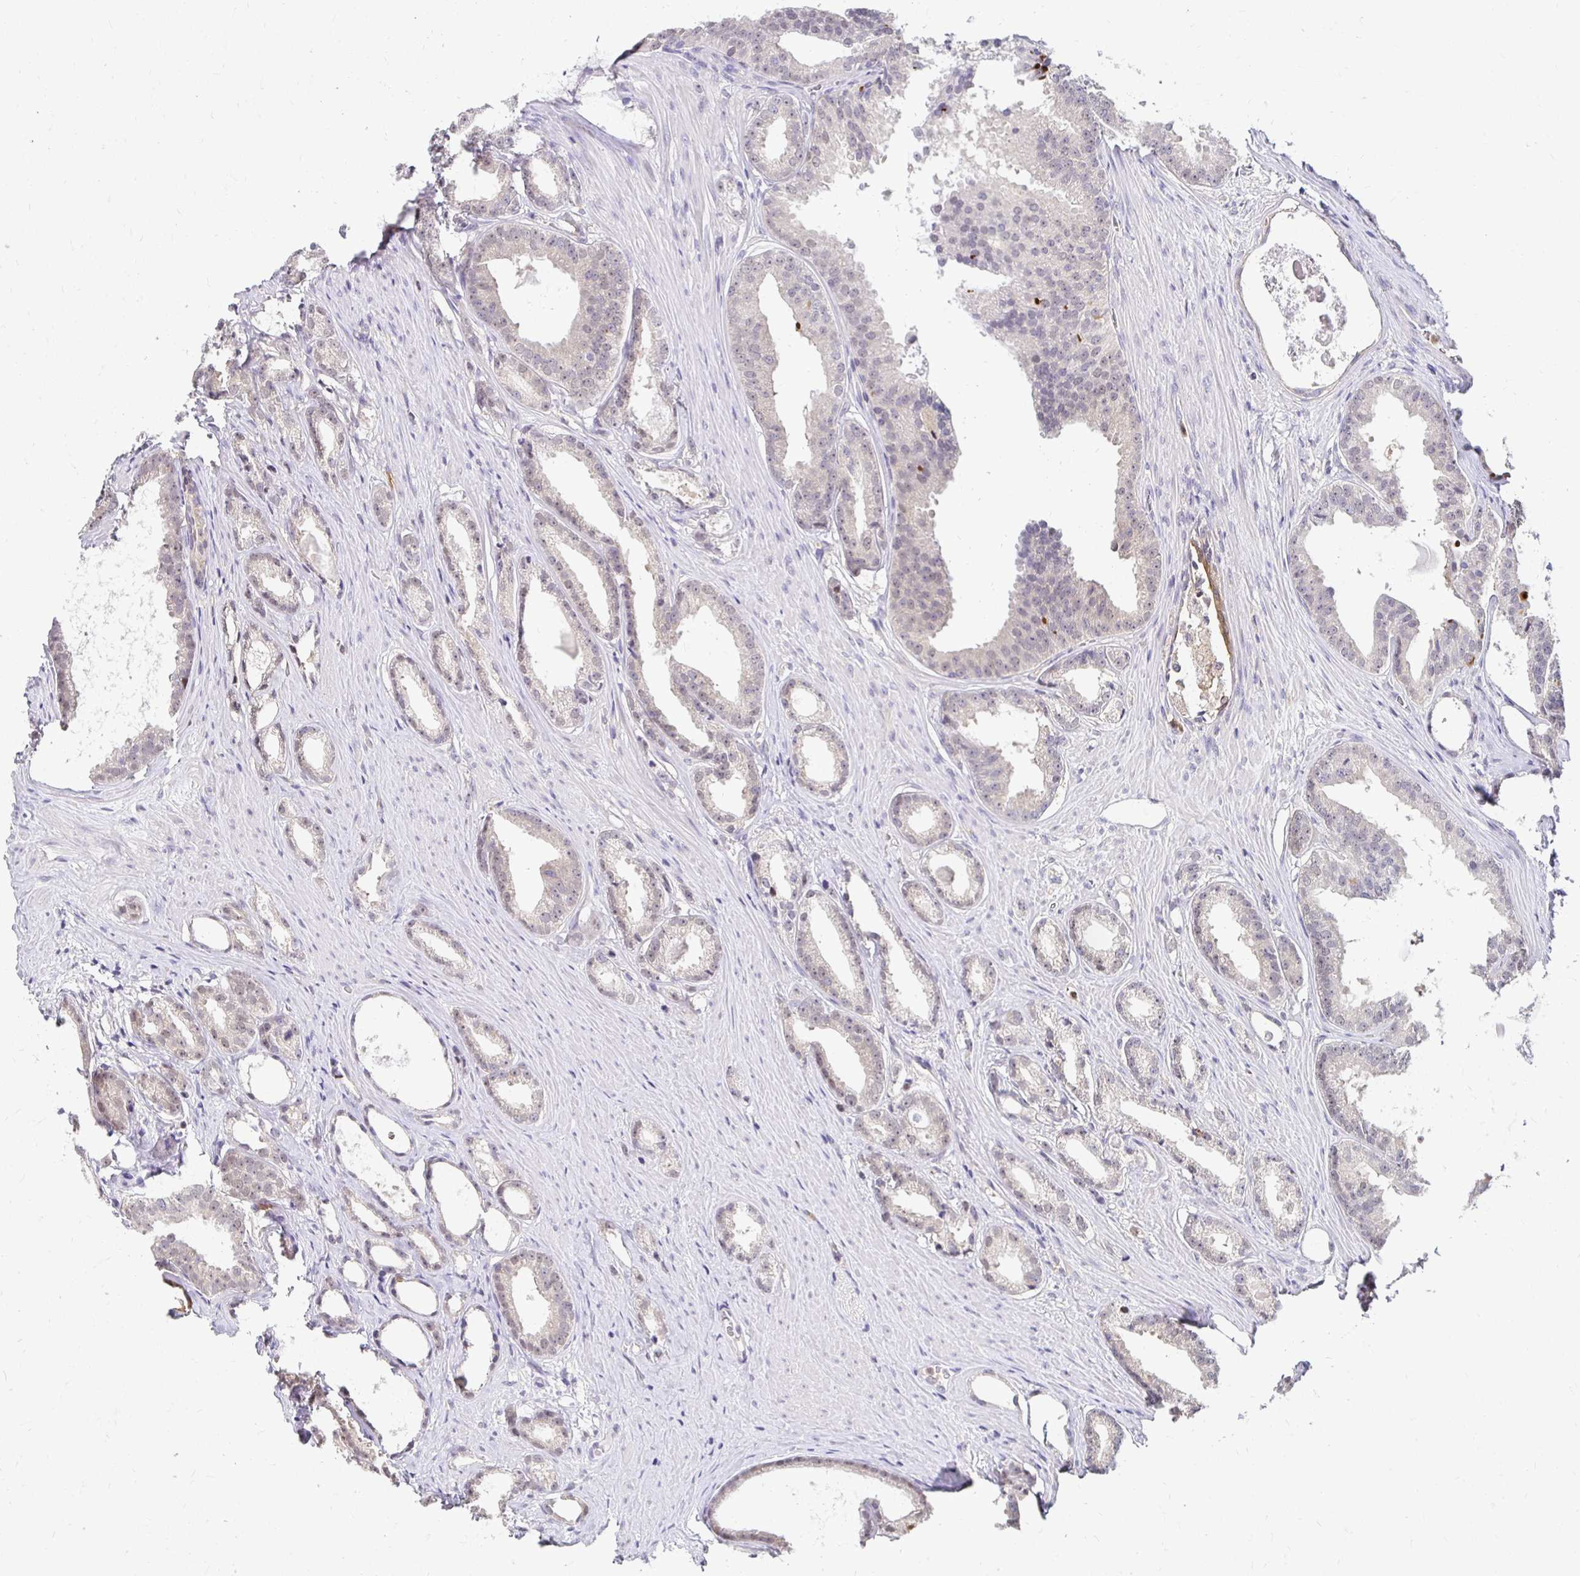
{"staining": {"intensity": "weak", "quantity": "<25%", "location": "cytoplasmic/membranous"}, "tissue": "prostate cancer", "cell_type": "Tumor cells", "image_type": "cancer", "snomed": [{"axis": "morphology", "description": "Adenocarcinoma, Low grade"}, {"axis": "topography", "description": "Prostate"}], "caption": "IHC of prostate cancer exhibits no staining in tumor cells.", "gene": "PADI2", "patient": {"sex": "male", "age": 65}}